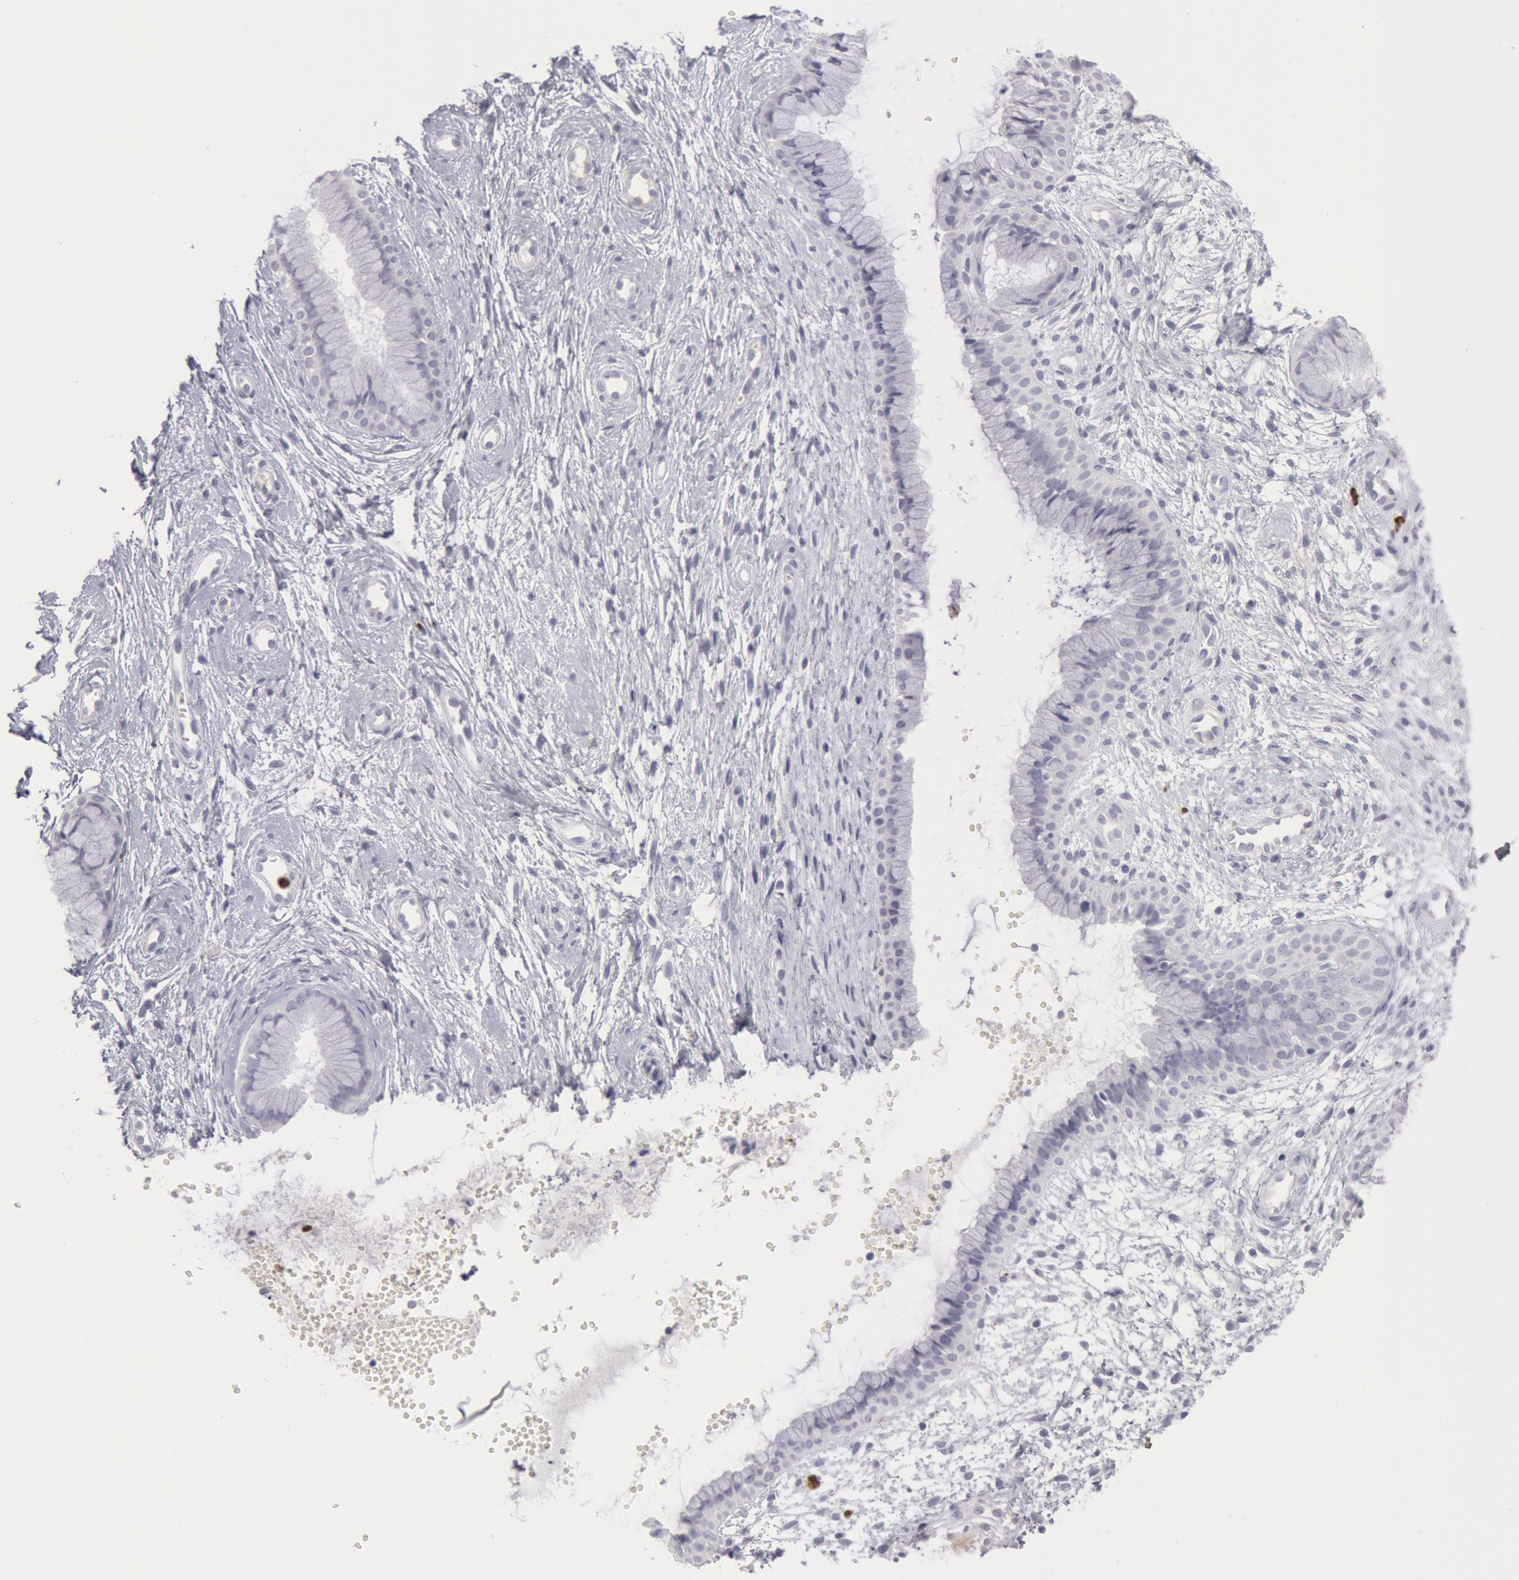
{"staining": {"intensity": "negative", "quantity": "none", "location": "none"}, "tissue": "cervix", "cell_type": "Glandular cells", "image_type": "normal", "snomed": [{"axis": "morphology", "description": "Normal tissue, NOS"}, {"axis": "topography", "description": "Cervix"}], "caption": "Glandular cells show no significant staining in unremarkable cervix.", "gene": "FCN1", "patient": {"sex": "female", "age": 39}}